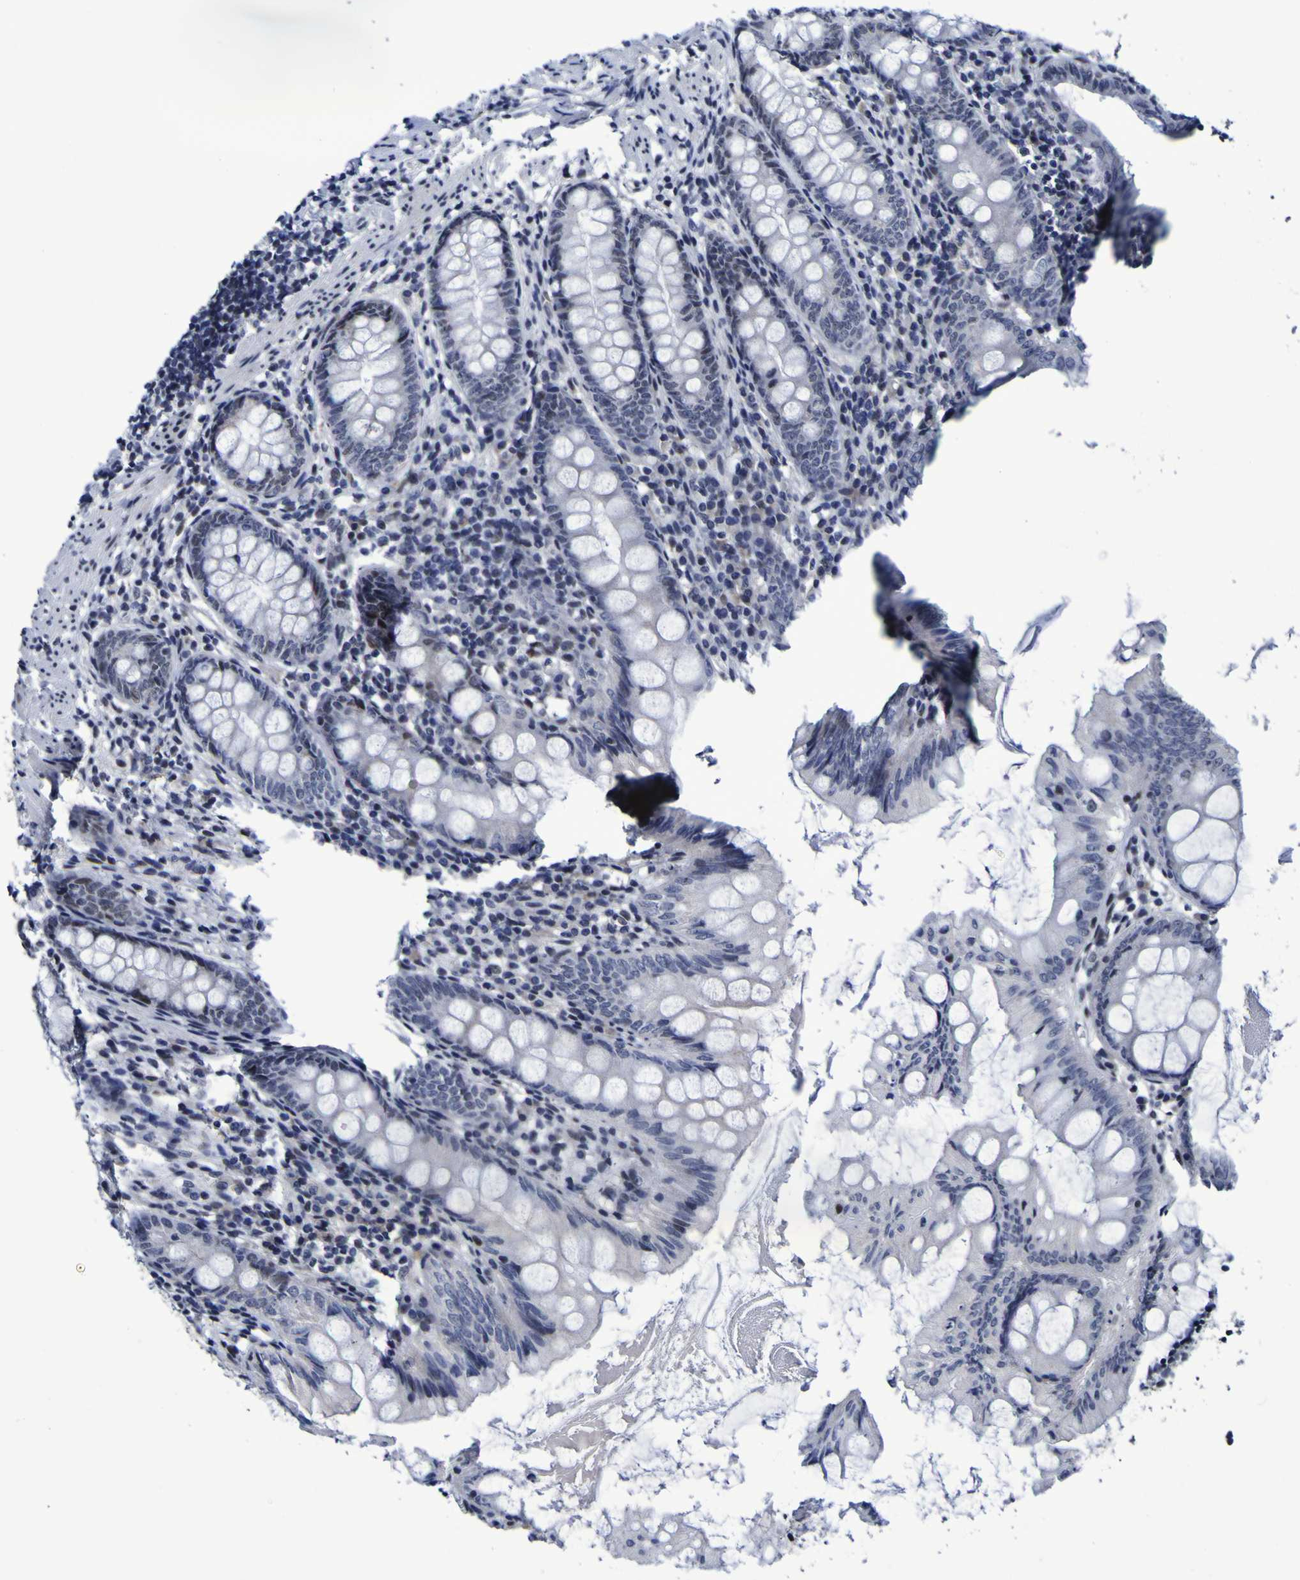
{"staining": {"intensity": "weak", "quantity": "25%-75%", "location": "nuclear"}, "tissue": "appendix", "cell_type": "Glandular cells", "image_type": "normal", "snomed": [{"axis": "morphology", "description": "Normal tissue, NOS"}, {"axis": "topography", "description": "Appendix"}], "caption": "This histopathology image displays immunohistochemistry (IHC) staining of unremarkable human appendix, with low weak nuclear expression in approximately 25%-75% of glandular cells.", "gene": "MBD3", "patient": {"sex": "female", "age": 77}}